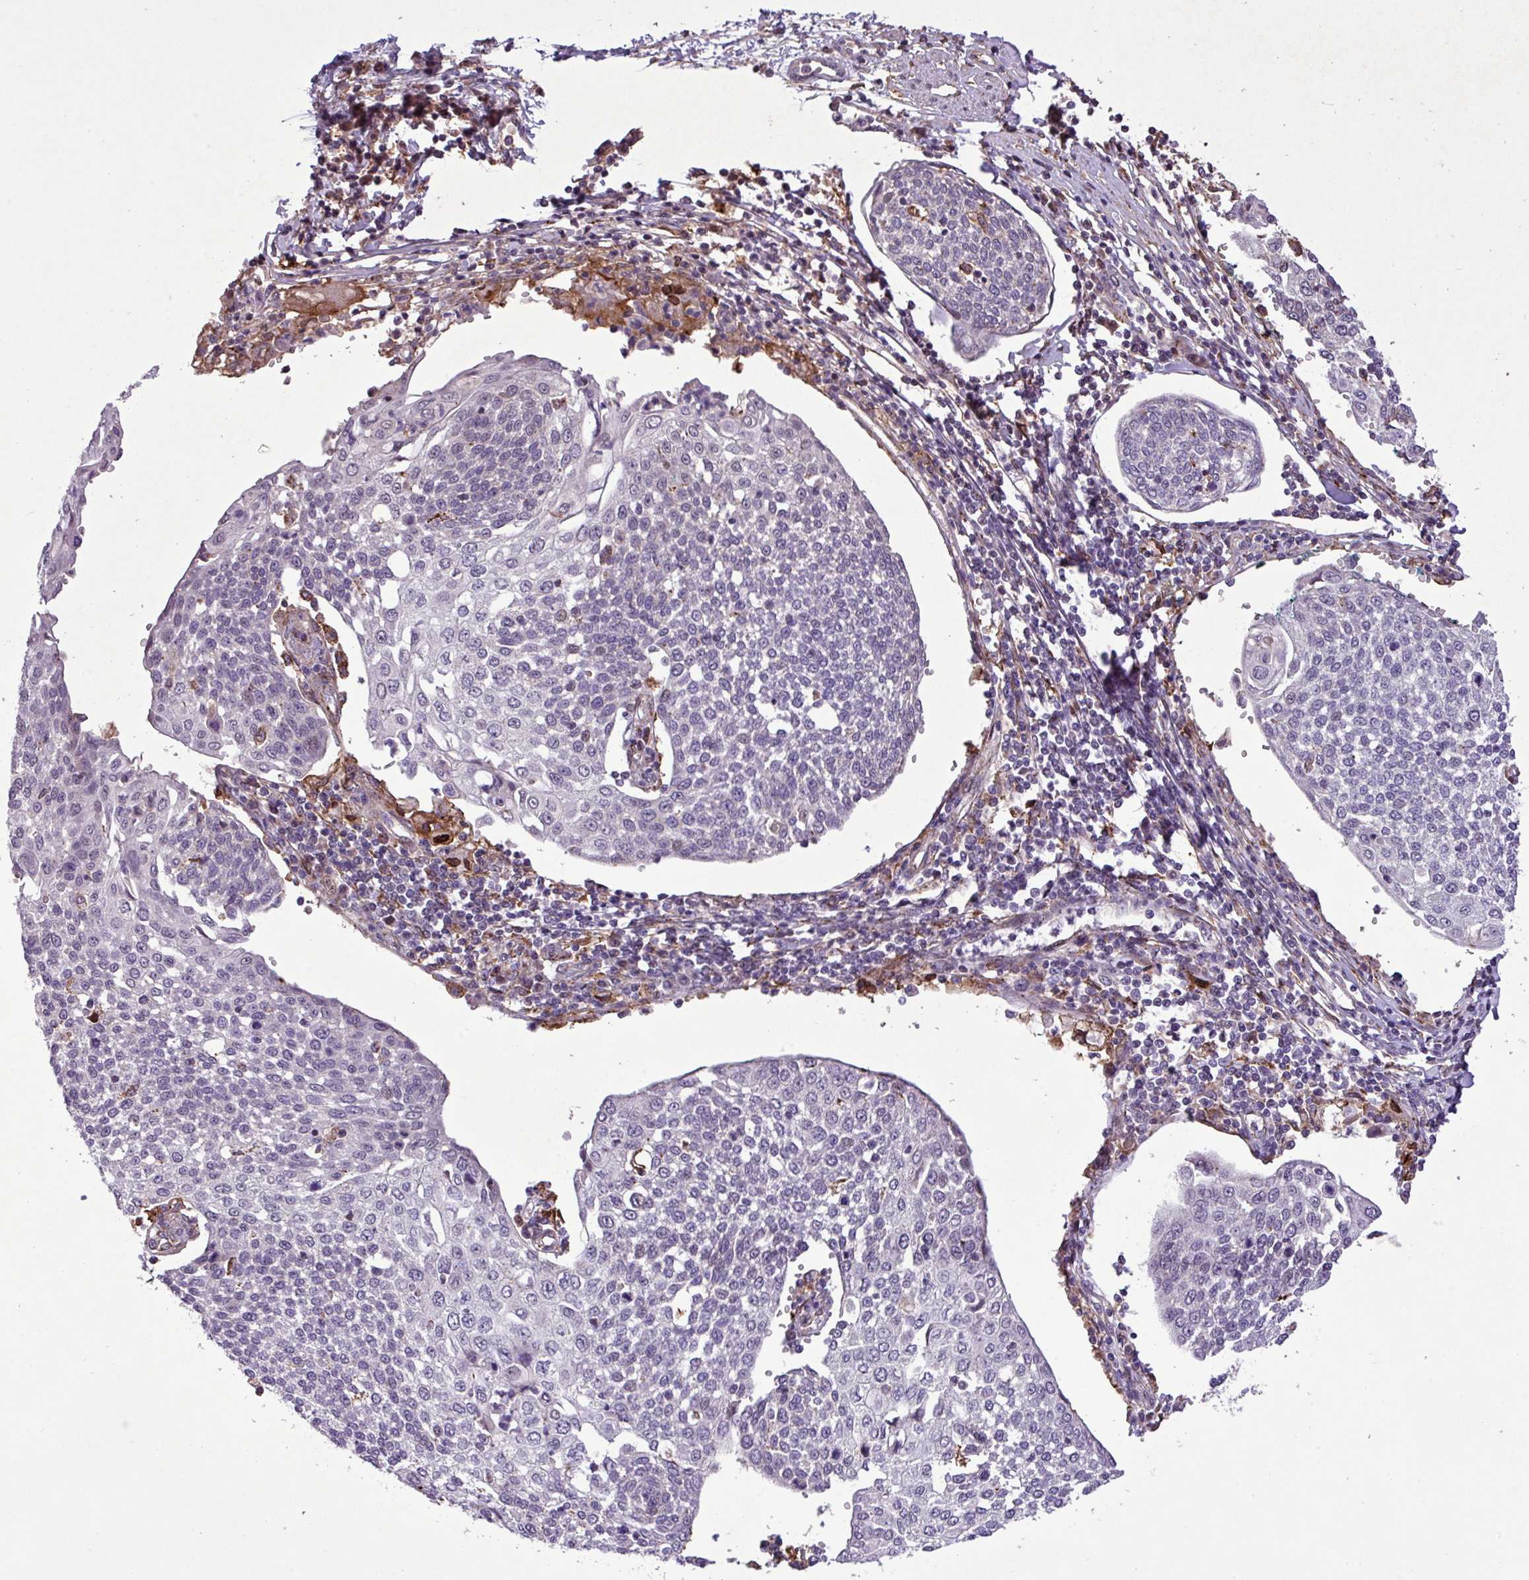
{"staining": {"intensity": "negative", "quantity": "none", "location": "none"}, "tissue": "cervical cancer", "cell_type": "Tumor cells", "image_type": "cancer", "snomed": [{"axis": "morphology", "description": "Squamous cell carcinoma, NOS"}, {"axis": "topography", "description": "Cervix"}], "caption": "This is an immunohistochemistry (IHC) photomicrograph of human cervical cancer (squamous cell carcinoma). There is no positivity in tumor cells.", "gene": "RPP25L", "patient": {"sex": "female", "age": 34}}